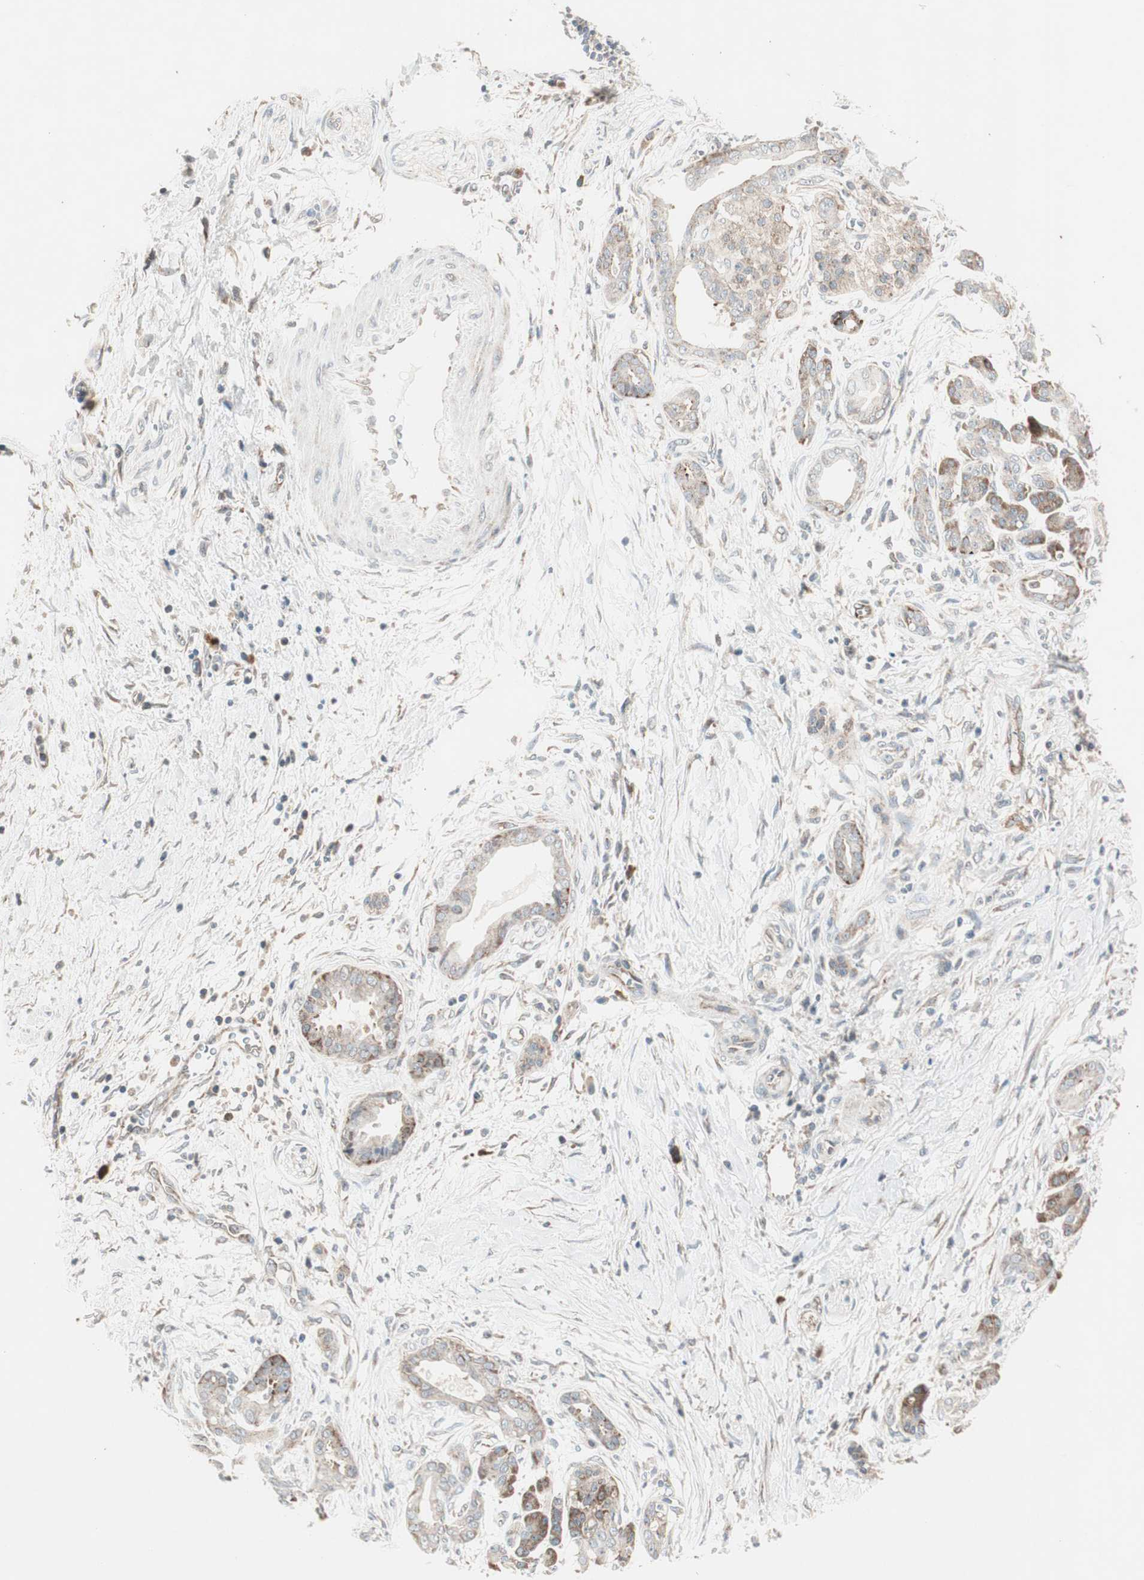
{"staining": {"intensity": "moderate", "quantity": ">75%", "location": "cytoplasmic/membranous"}, "tissue": "pancreatic cancer", "cell_type": "Tumor cells", "image_type": "cancer", "snomed": [{"axis": "morphology", "description": "Adenocarcinoma, NOS"}, {"axis": "topography", "description": "Pancreas"}], "caption": "The histopathology image exhibits immunohistochemical staining of pancreatic cancer. There is moderate cytoplasmic/membranous staining is appreciated in about >75% of tumor cells.", "gene": "CCL14", "patient": {"sex": "male", "age": 59}}